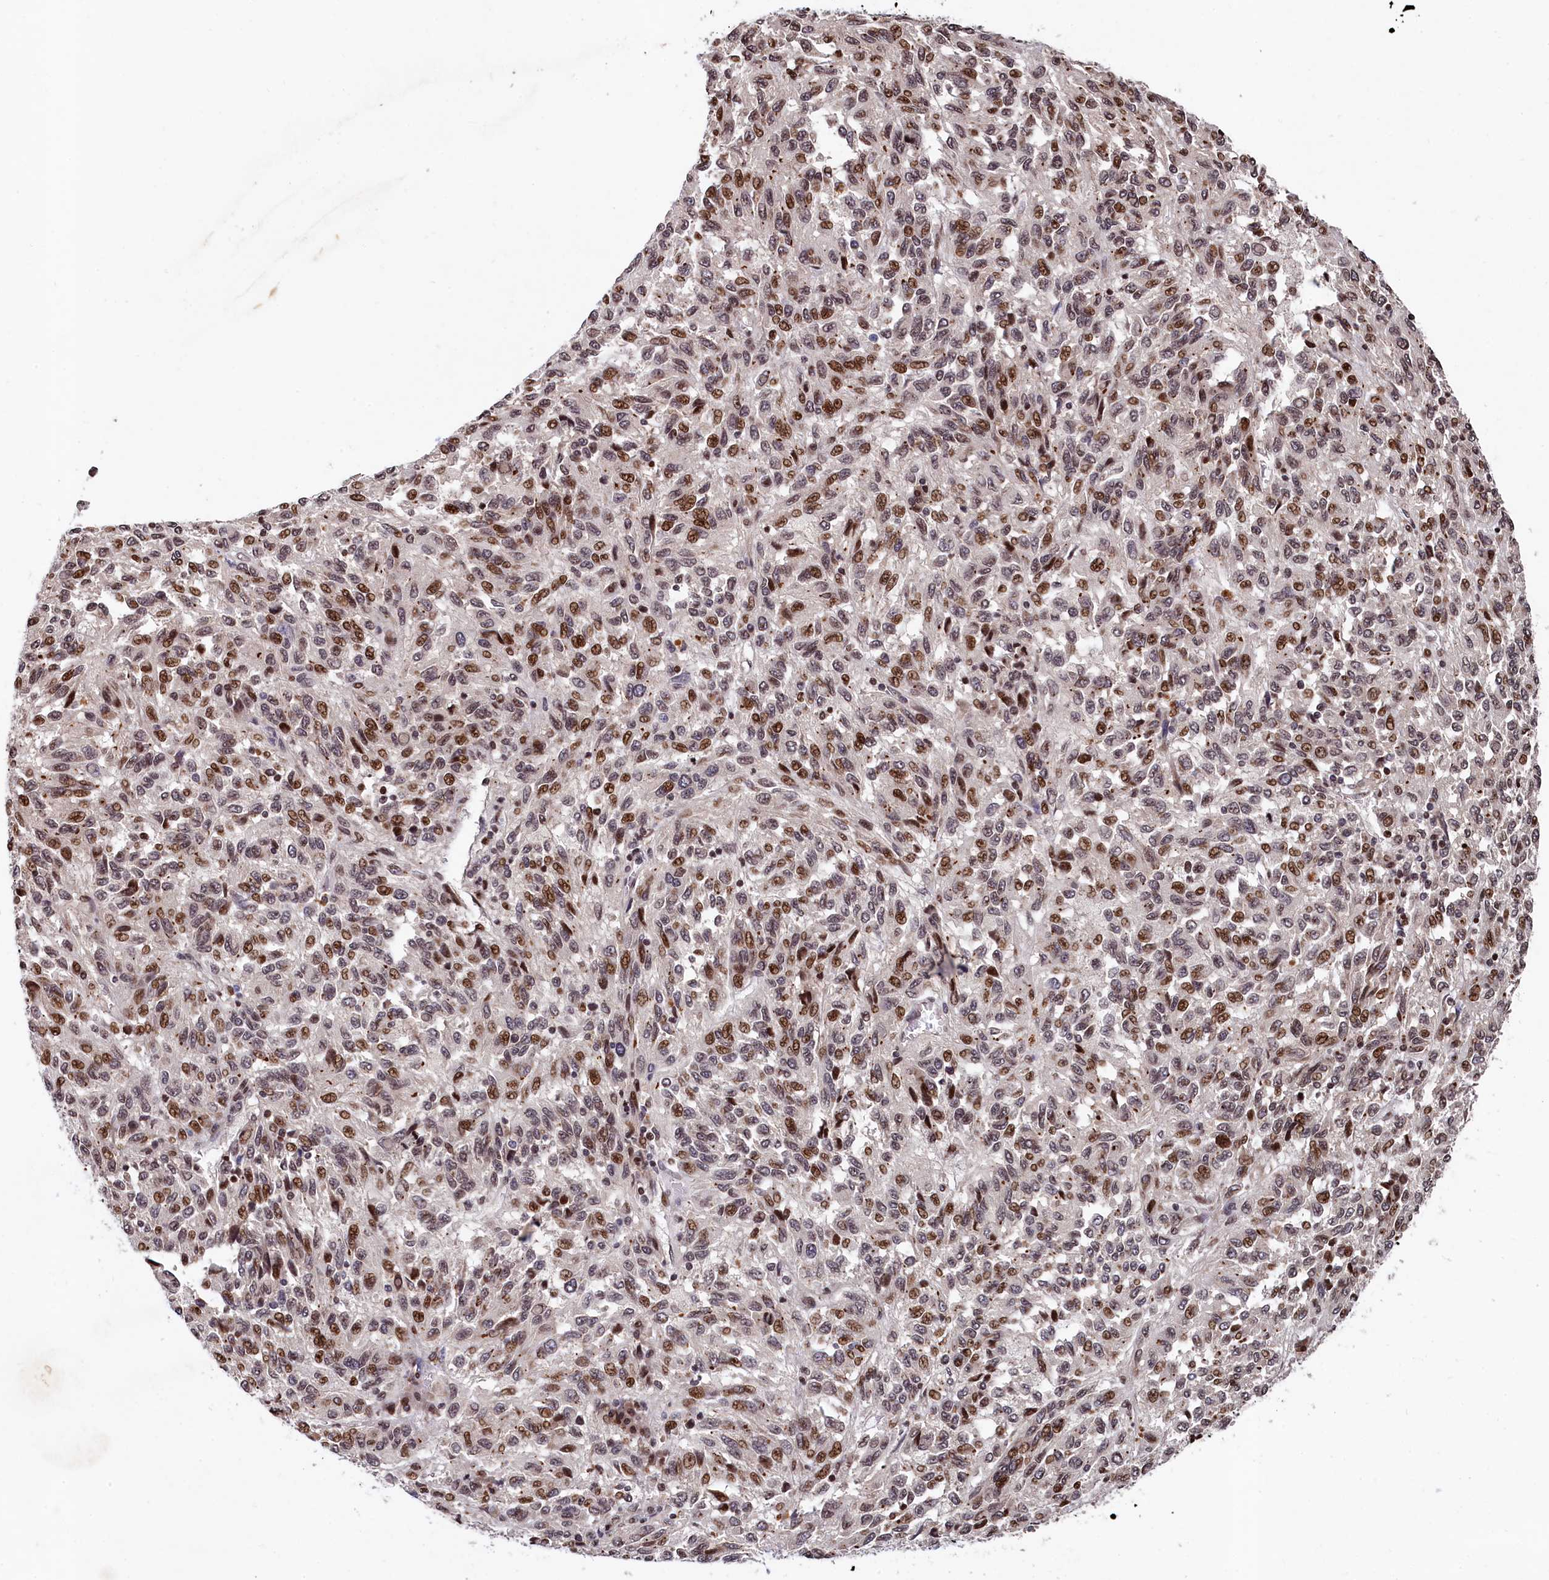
{"staining": {"intensity": "moderate", "quantity": ">75%", "location": "nuclear"}, "tissue": "melanoma", "cell_type": "Tumor cells", "image_type": "cancer", "snomed": [{"axis": "morphology", "description": "Malignant melanoma, Metastatic site"}, {"axis": "topography", "description": "Lung"}], "caption": "Moderate nuclear expression for a protein is appreciated in approximately >75% of tumor cells of melanoma using IHC.", "gene": "FAM217B", "patient": {"sex": "male", "age": 64}}